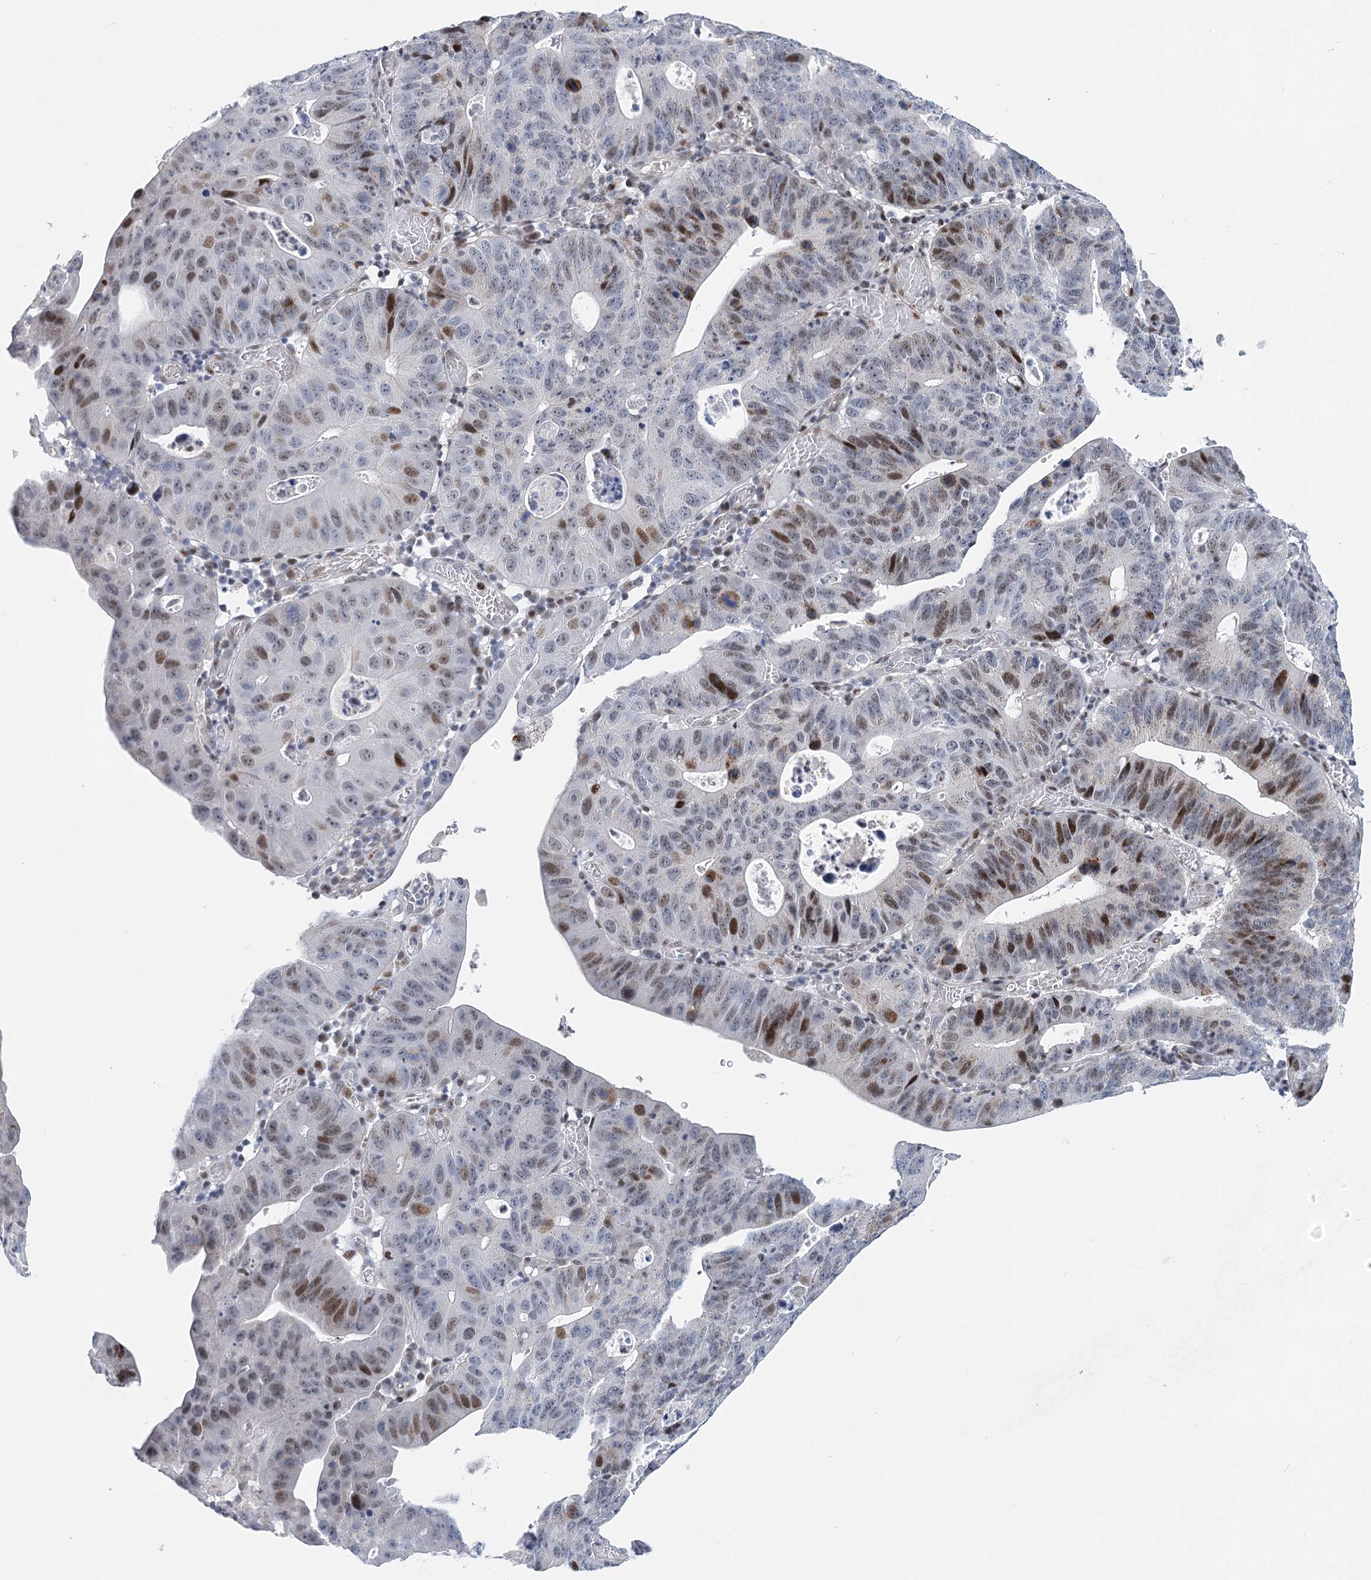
{"staining": {"intensity": "moderate", "quantity": "<25%", "location": "nuclear"}, "tissue": "stomach cancer", "cell_type": "Tumor cells", "image_type": "cancer", "snomed": [{"axis": "morphology", "description": "Adenocarcinoma, NOS"}, {"axis": "topography", "description": "Stomach"}], "caption": "Human stomach cancer (adenocarcinoma) stained with a protein marker shows moderate staining in tumor cells.", "gene": "CAMTA1", "patient": {"sex": "male", "age": 59}}